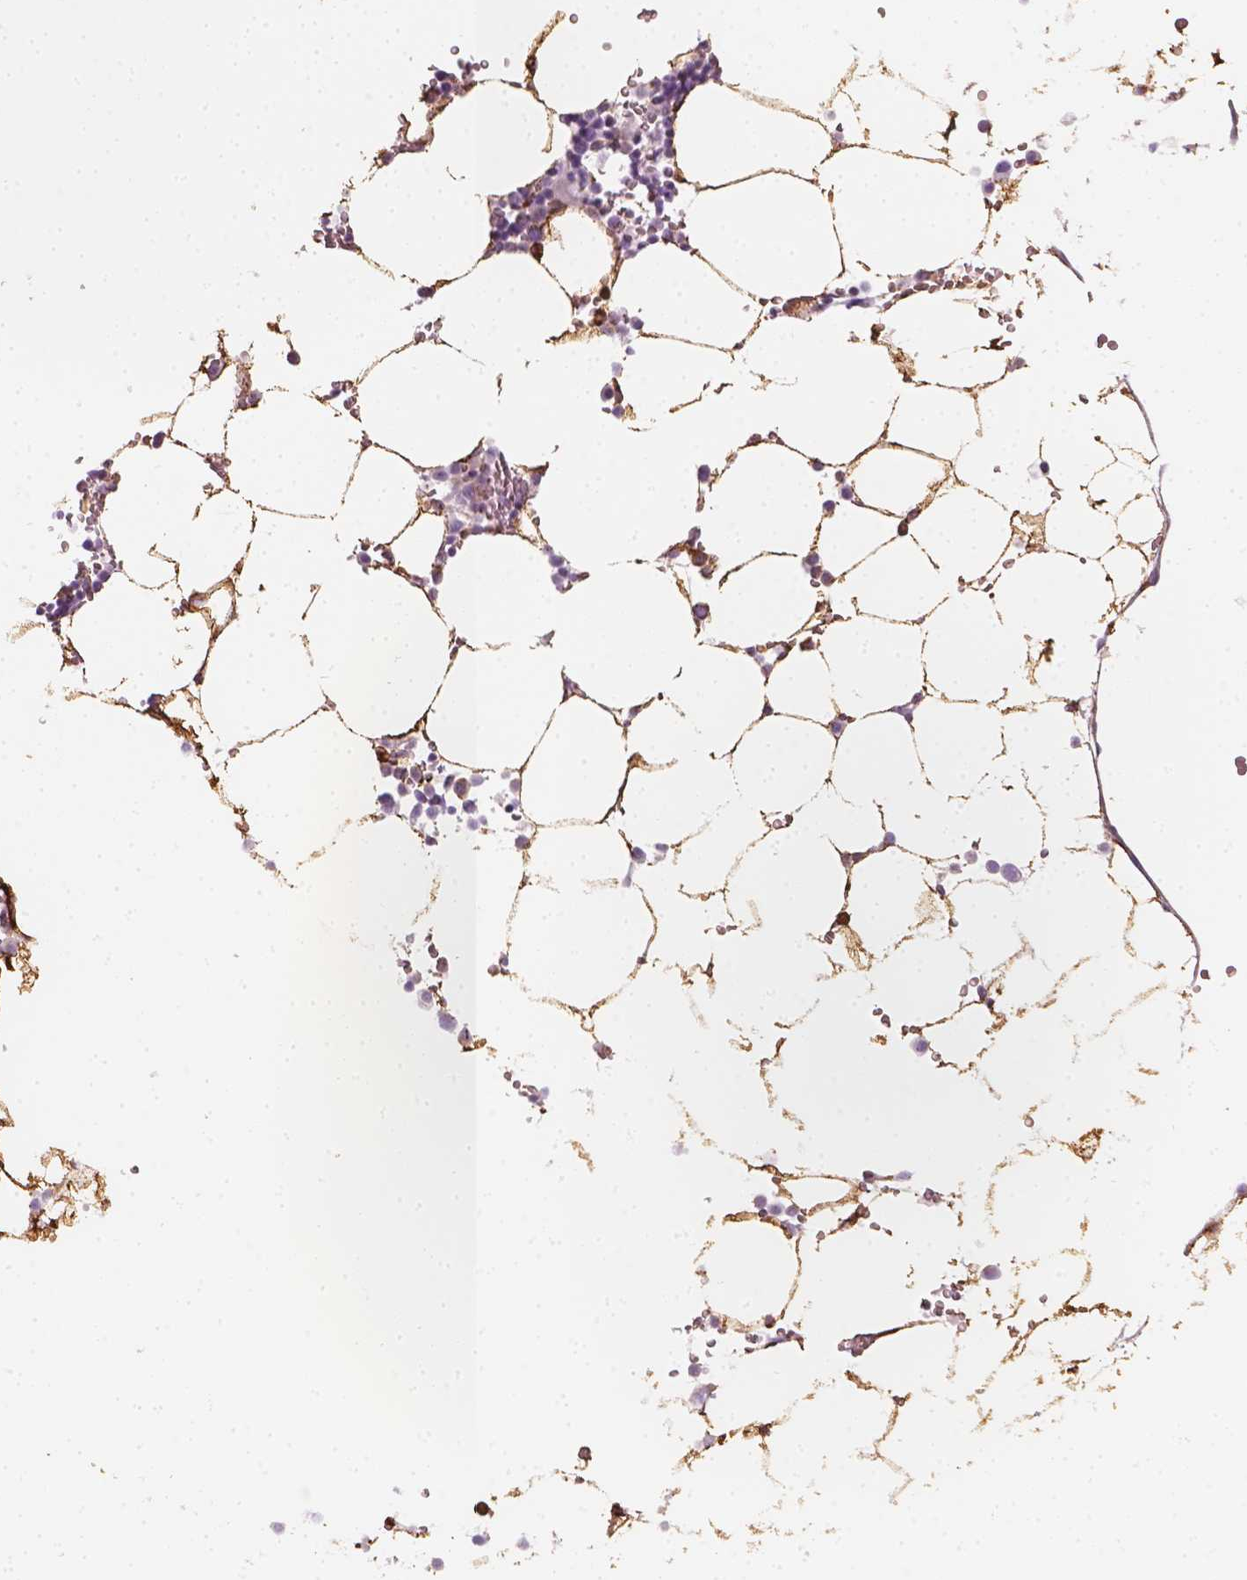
{"staining": {"intensity": "weak", "quantity": "<25%", "location": "cytoplasmic/membranous"}, "tissue": "bone marrow", "cell_type": "Hematopoietic cells", "image_type": "normal", "snomed": [{"axis": "morphology", "description": "Normal tissue, NOS"}, {"axis": "topography", "description": "Bone marrow"}], "caption": "An IHC micrograph of normal bone marrow is shown. There is no staining in hematopoietic cells of bone marrow.", "gene": "CES1", "patient": {"sex": "female", "age": 52}}